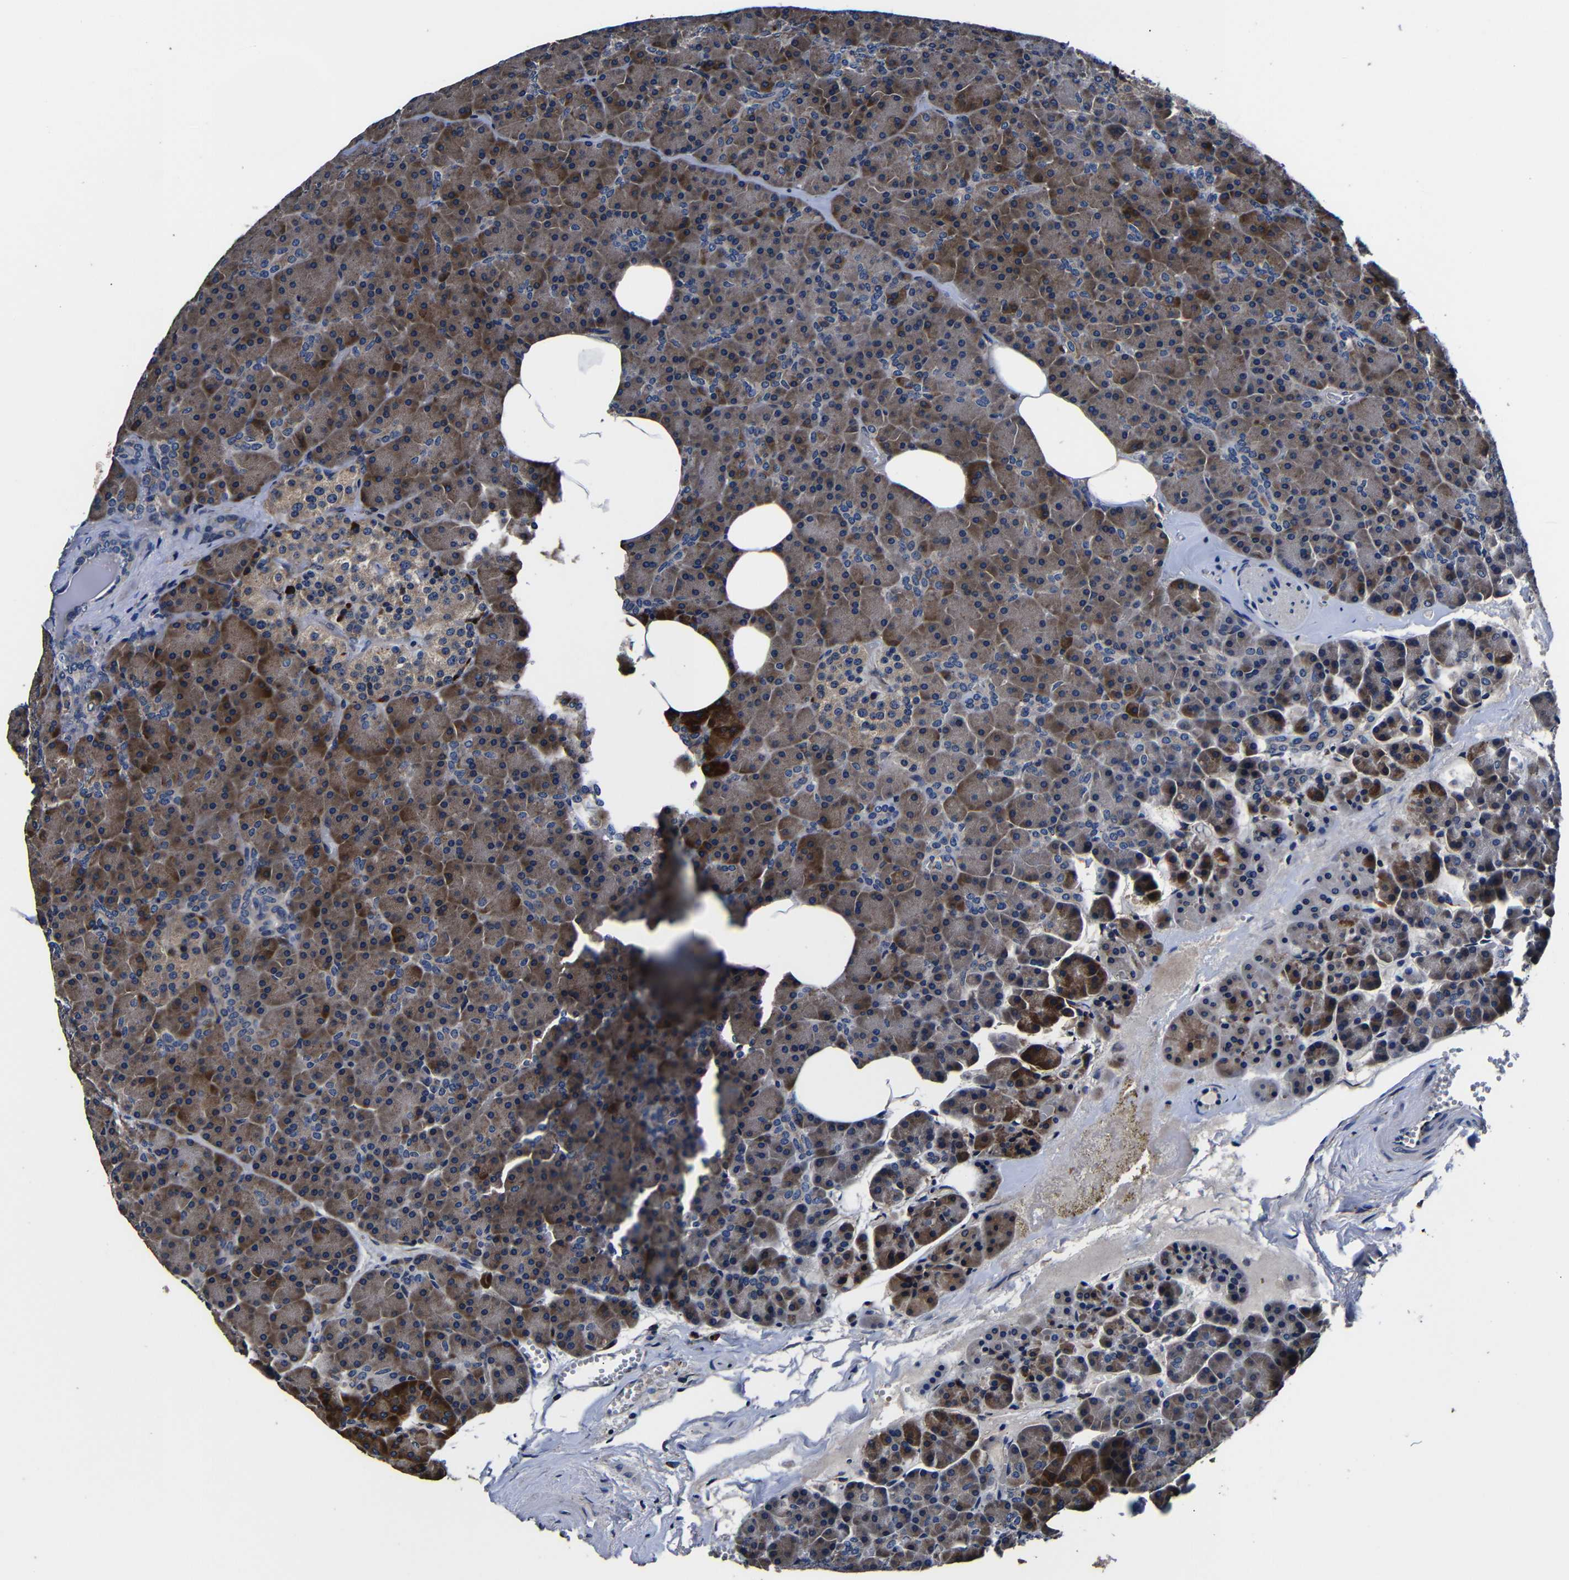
{"staining": {"intensity": "strong", "quantity": ">75%", "location": "cytoplasmic/membranous"}, "tissue": "pancreas", "cell_type": "Exocrine glandular cells", "image_type": "normal", "snomed": [{"axis": "morphology", "description": "Normal tissue, NOS"}, {"axis": "topography", "description": "Pancreas"}], "caption": "Protein staining reveals strong cytoplasmic/membranous positivity in approximately >75% of exocrine glandular cells in unremarkable pancreas. Immunohistochemistry (ihc) stains the protein in brown and the nuclei are stained blue.", "gene": "SCN9A", "patient": {"sex": "female", "age": 35}}